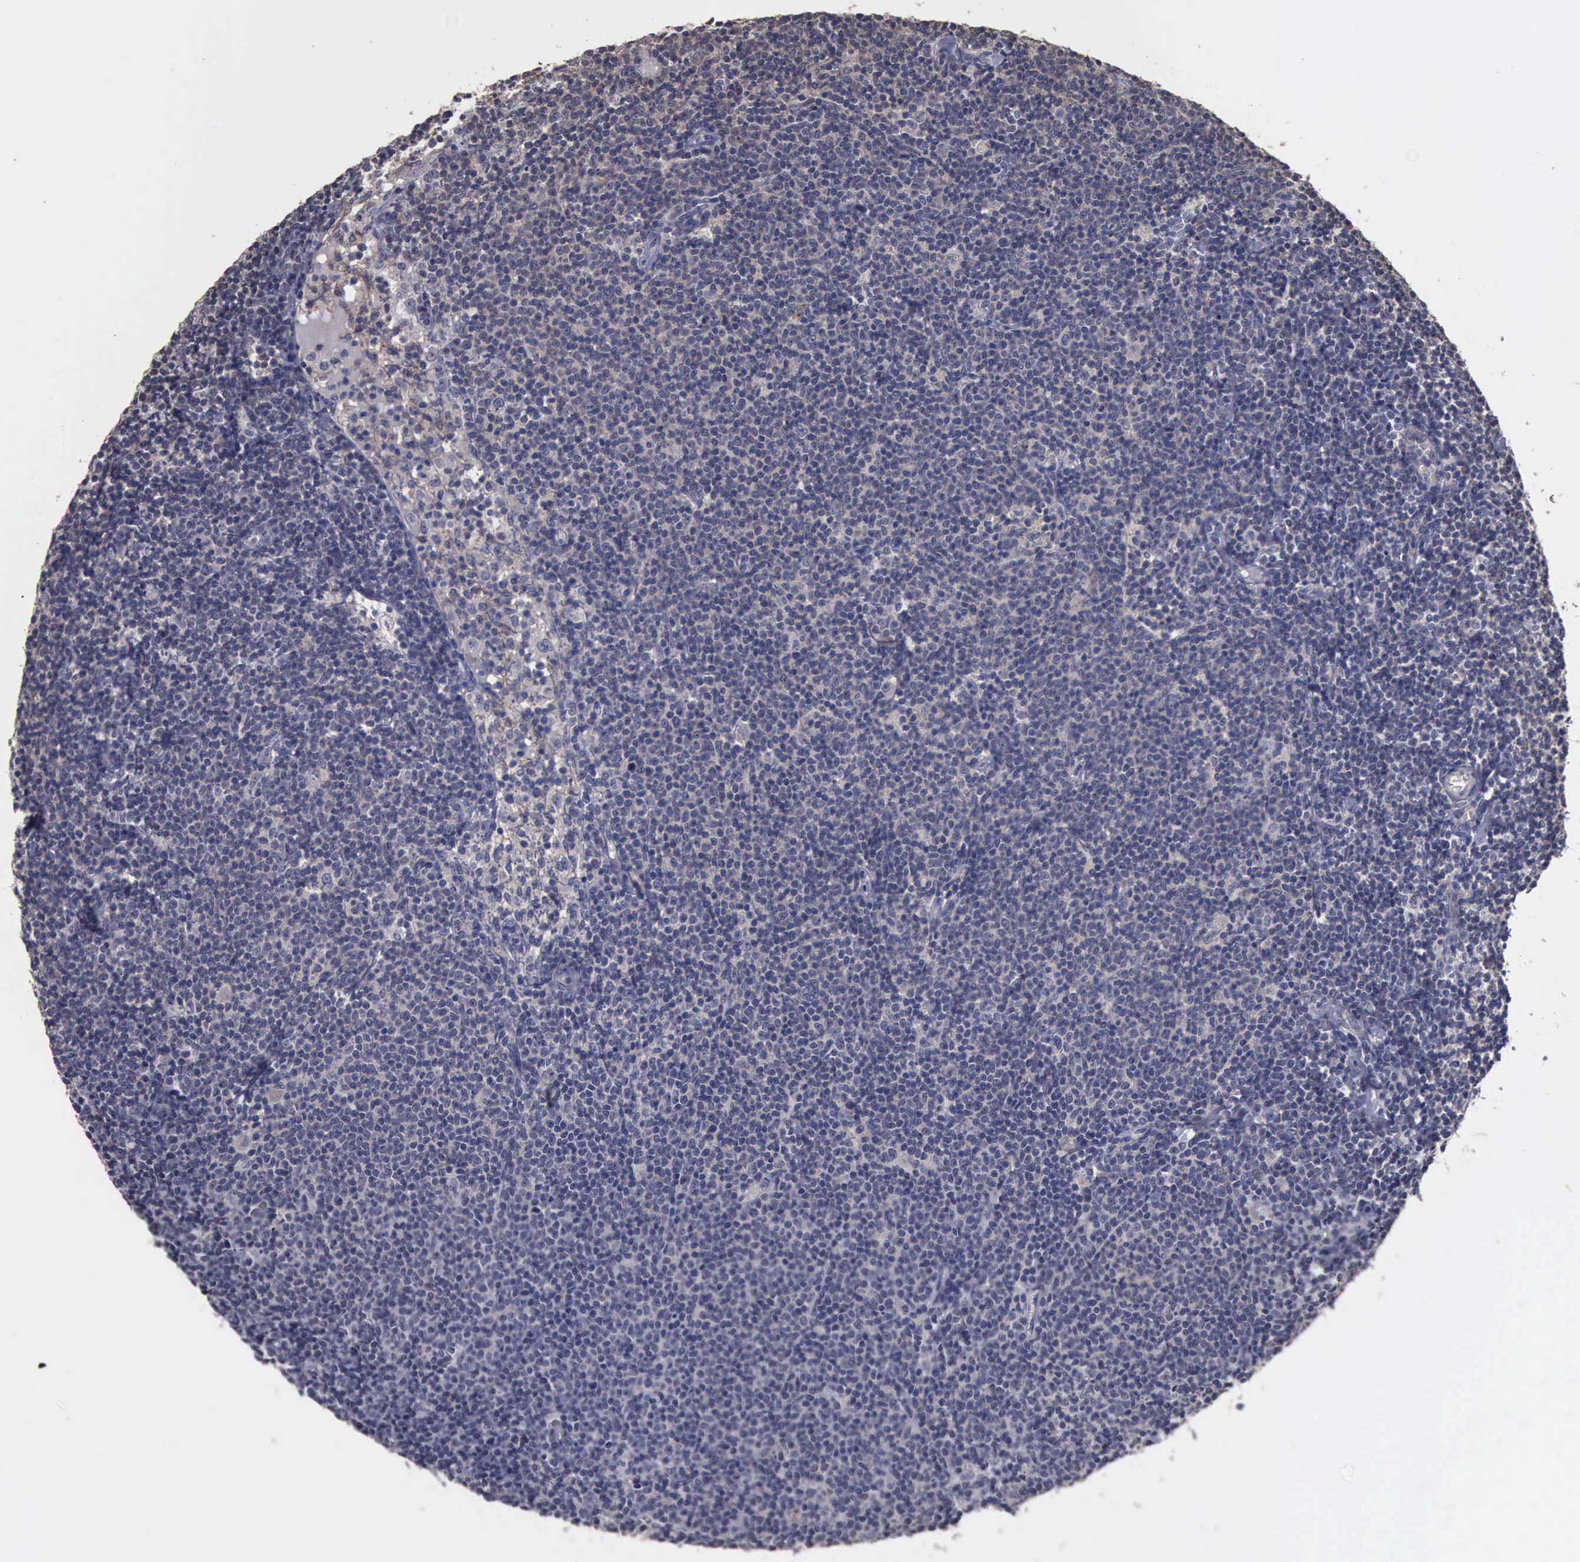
{"staining": {"intensity": "negative", "quantity": "none", "location": "none"}, "tissue": "lymphoma", "cell_type": "Tumor cells", "image_type": "cancer", "snomed": [{"axis": "morphology", "description": "Malignant lymphoma, non-Hodgkin's type, Low grade"}, {"axis": "topography", "description": "Lymph node"}], "caption": "The immunohistochemistry image has no significant expression in tumor cells of lymphoma tissue. The staining is performed using DAB brown chromogen with nuclei counter-stained in using hematoxylin.", "gene": "CRKL", "patient": {"sex": "male", "age": 65}}